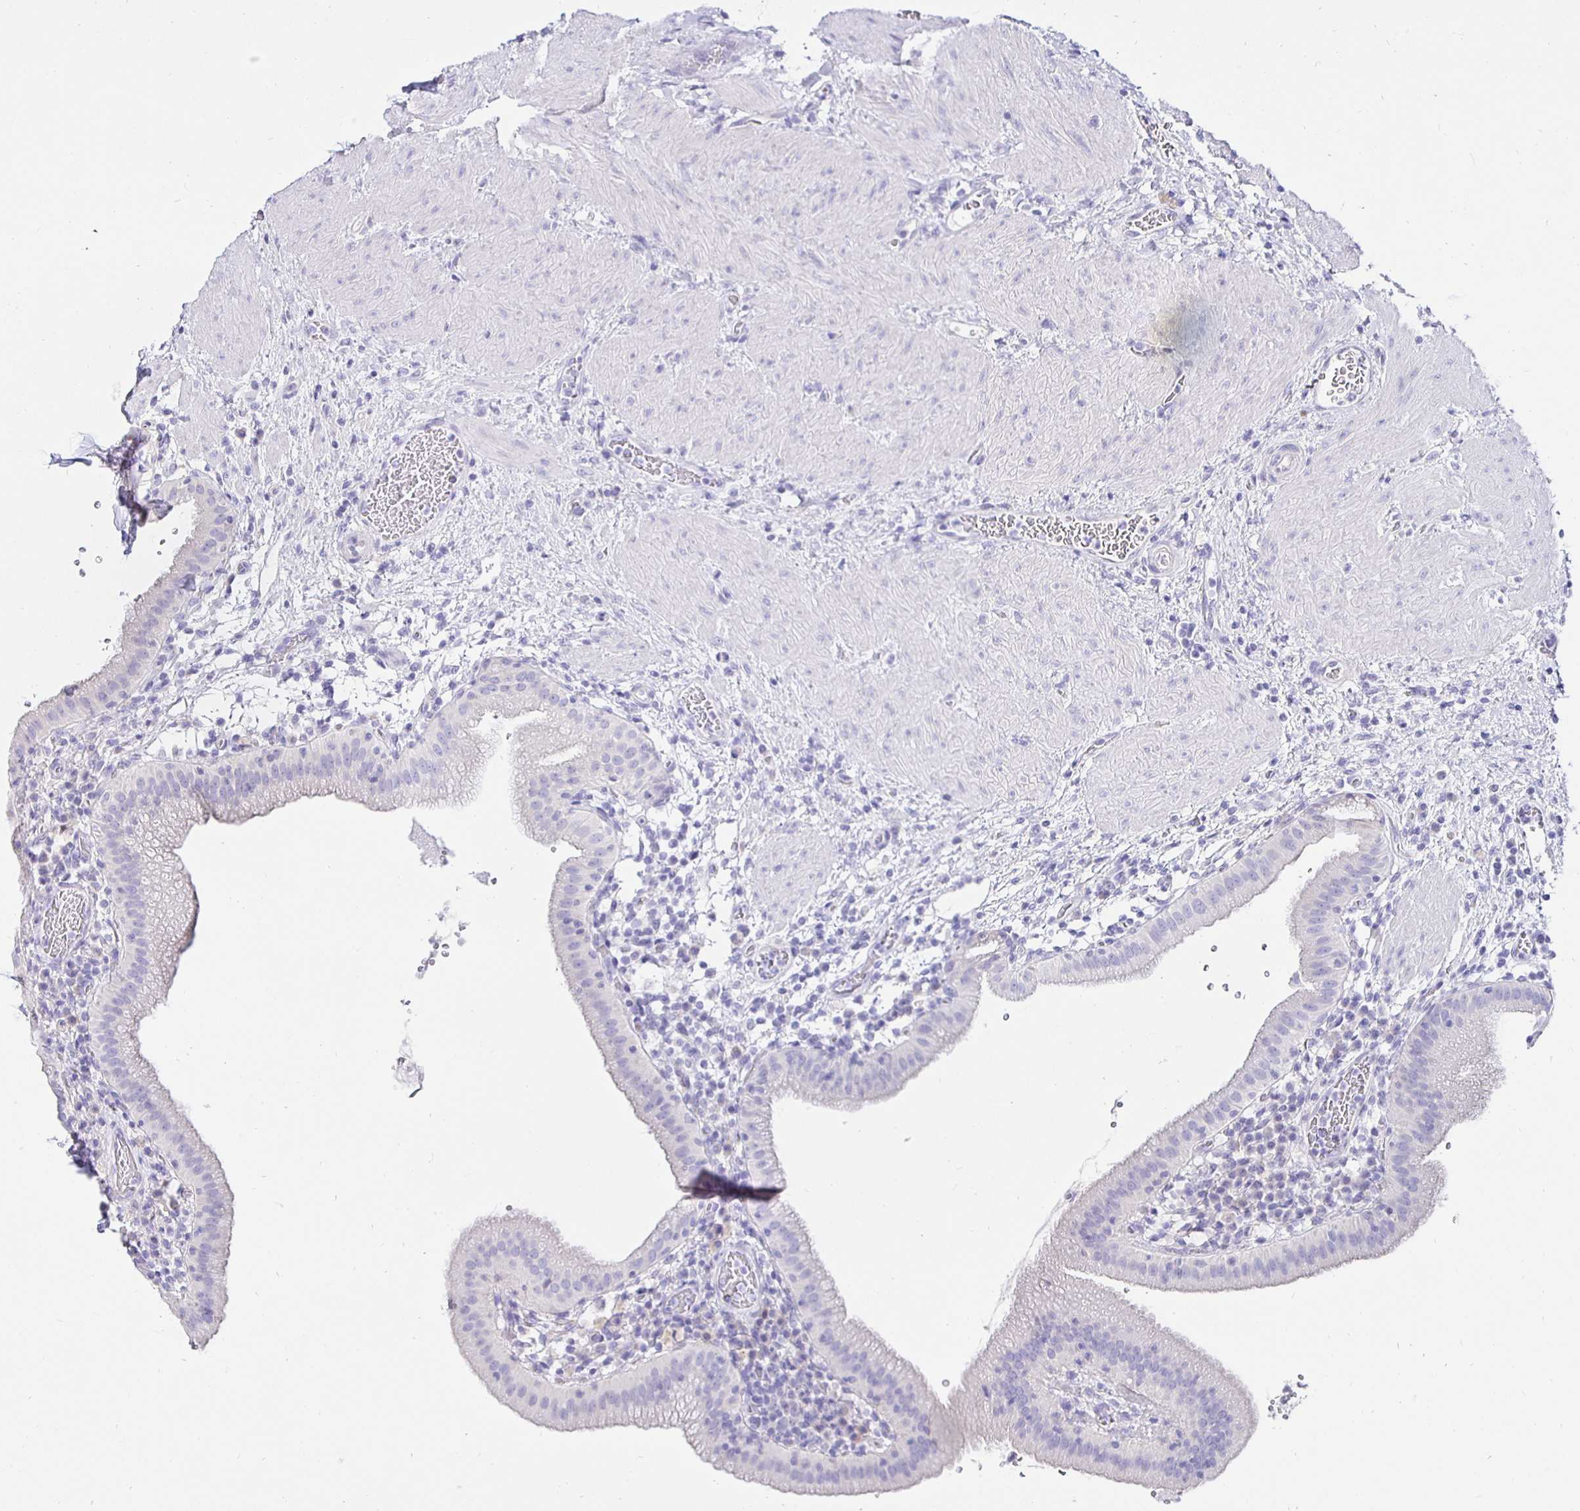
{"staining": {"intensity": "negative", "quantity": "none", "location": "none"}, "tissue": "gallbladder", "cell_type": "Glandular cells", "image_type": "normal", "snomed": [{"axis": "morphology", "description": "Normal tissue, NOS"}, {"axis": "topography", "description": "Gallbladder"}], "caption": "The micrograph reveals no significant expression in glandular cells of gallbladder. (DAB (3,3'-diaminobenzidine) immunohistochemistry visualized using brightfield microscopy, high magnification).", "gene": "UMOD", "patient": {"sex": "male", "age": 26}}